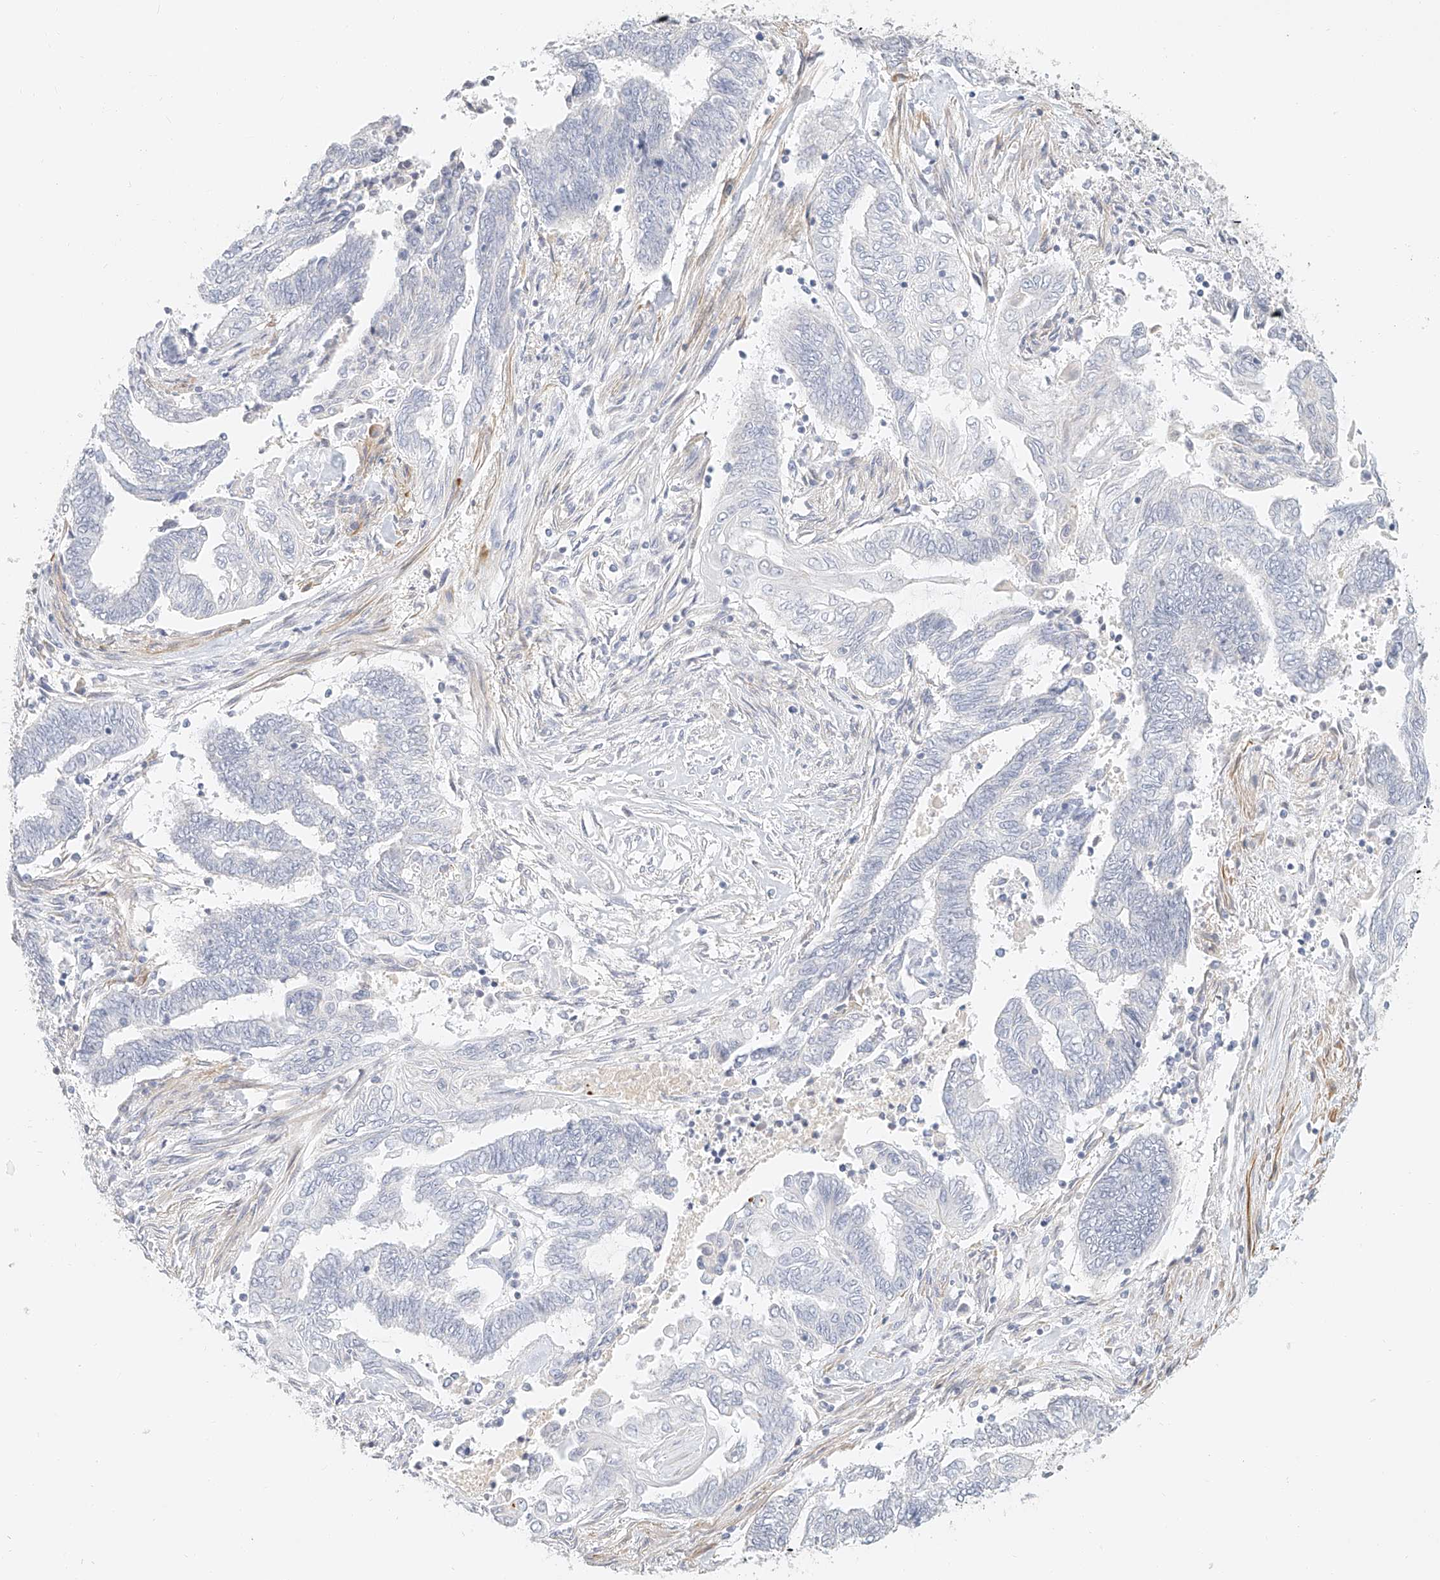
{"staining": {"intensity": "negative", "quantity": "none", "location": "none"}, "tissue": "endometrial cancer", "cell_type": "Tumor cells", "image_type": "cancer", "snomed": [{"axis": "morphology", "description": "Adenocarcinoma, NOS"}, {"axis": "topography", "description": "Uterus"}, {"axis": "topography", "description": "Endometrium"}], "caption": "Human adenocarcinoma (endometrial) stained for a protein using immunohistochemistry shows no positivity in tumor cells.", "gene": "CXorf58", "patient": {"sex": "female", "age": 70}}